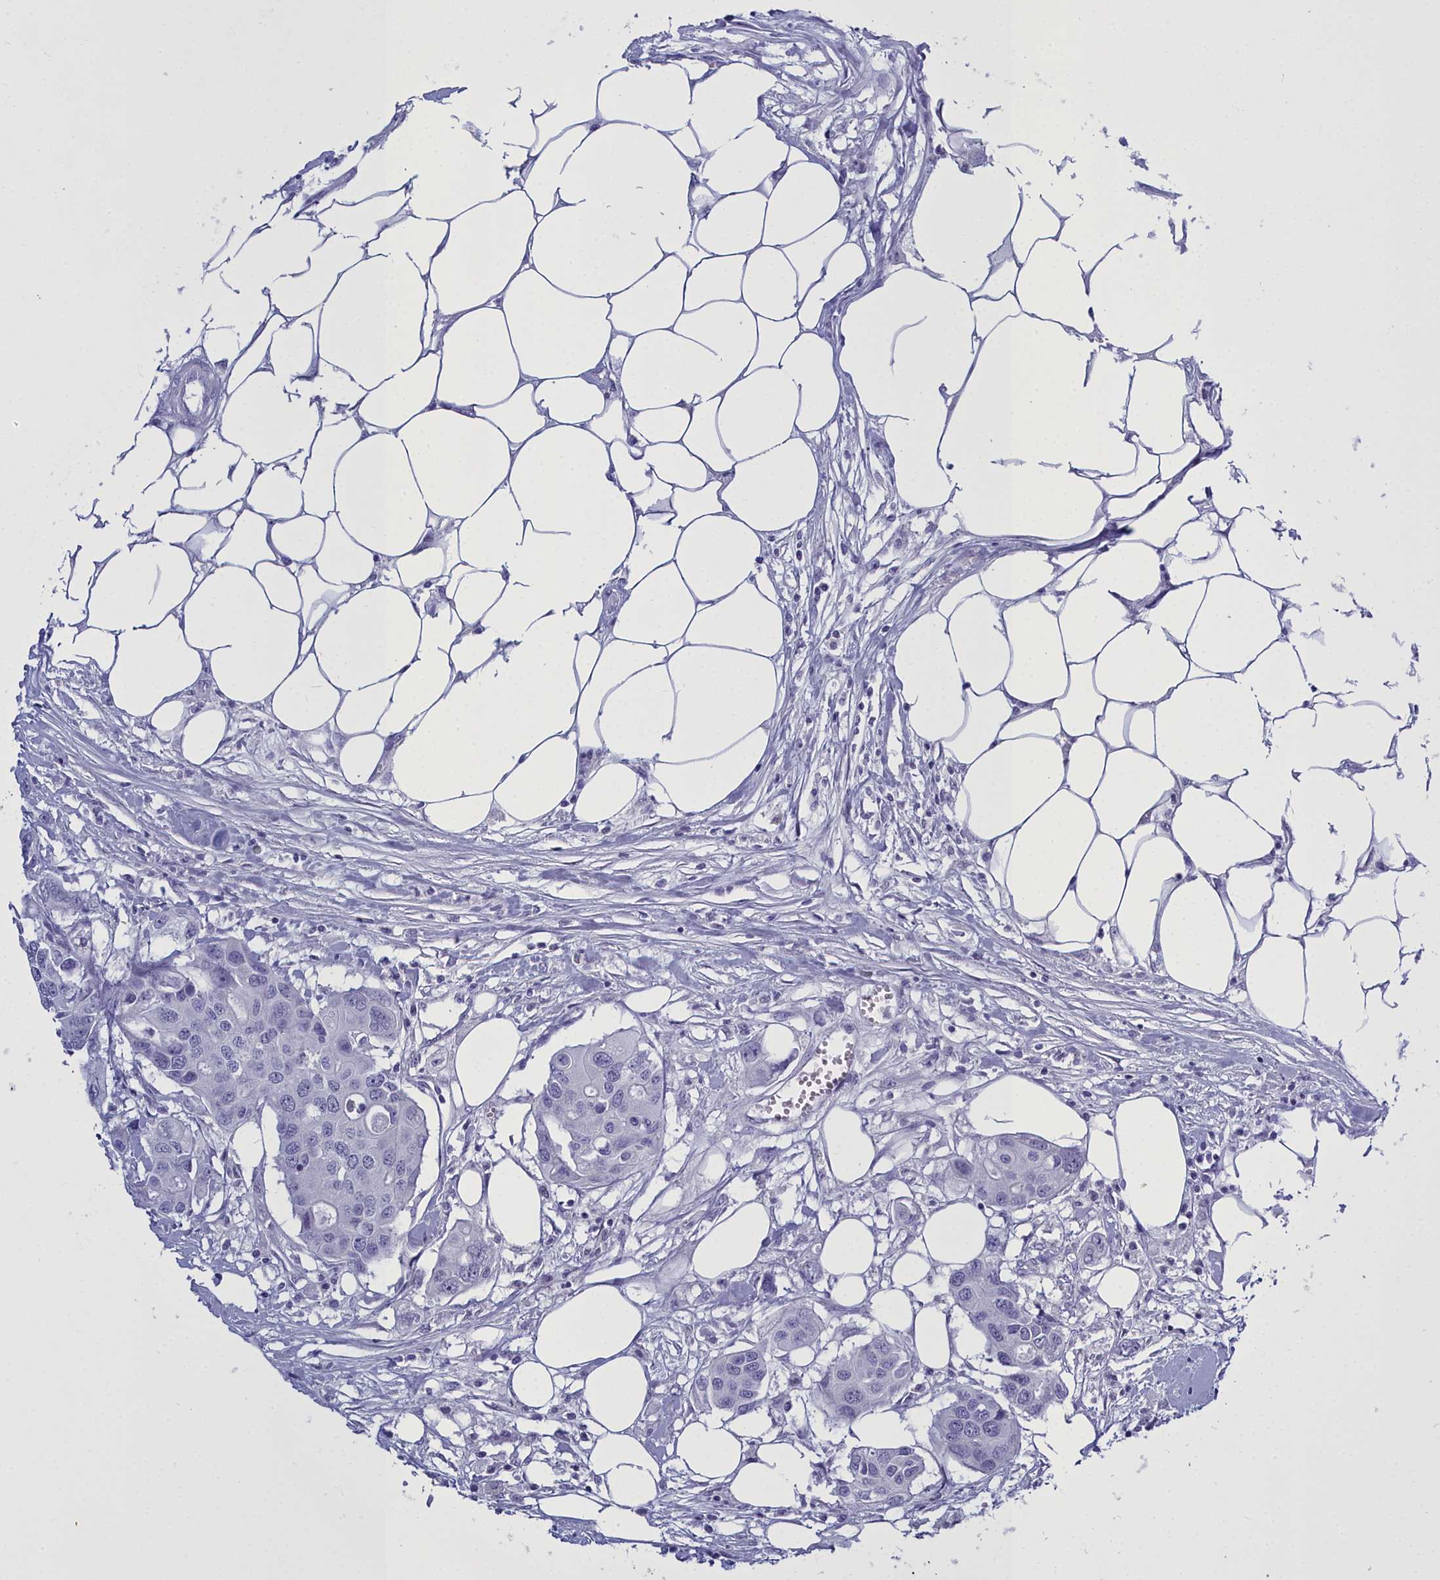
{"staining": {"intensity": "negative", "quantity": "none", "location": "none"}, "tissue": "colorectal cancer", "cell_type": "Tumor cells", "image_type": "cancer", "snomed": [{"axis": "morphology", "description": "Adenocarcinoma, NOS"}, {"axis": "topography", "description": "Colon"}], "caption": "Micrograph shows no significant protein expression in tumor cells of colorectal cancer (adenocarcinoma). The staining is performed using DAB (3,3'-diaminobenzidine) brown chromogen with nuclei counter-stained in using hematoxylin.", "gene": "MAP6", "patient": {"sex": "male", "age": 77}}